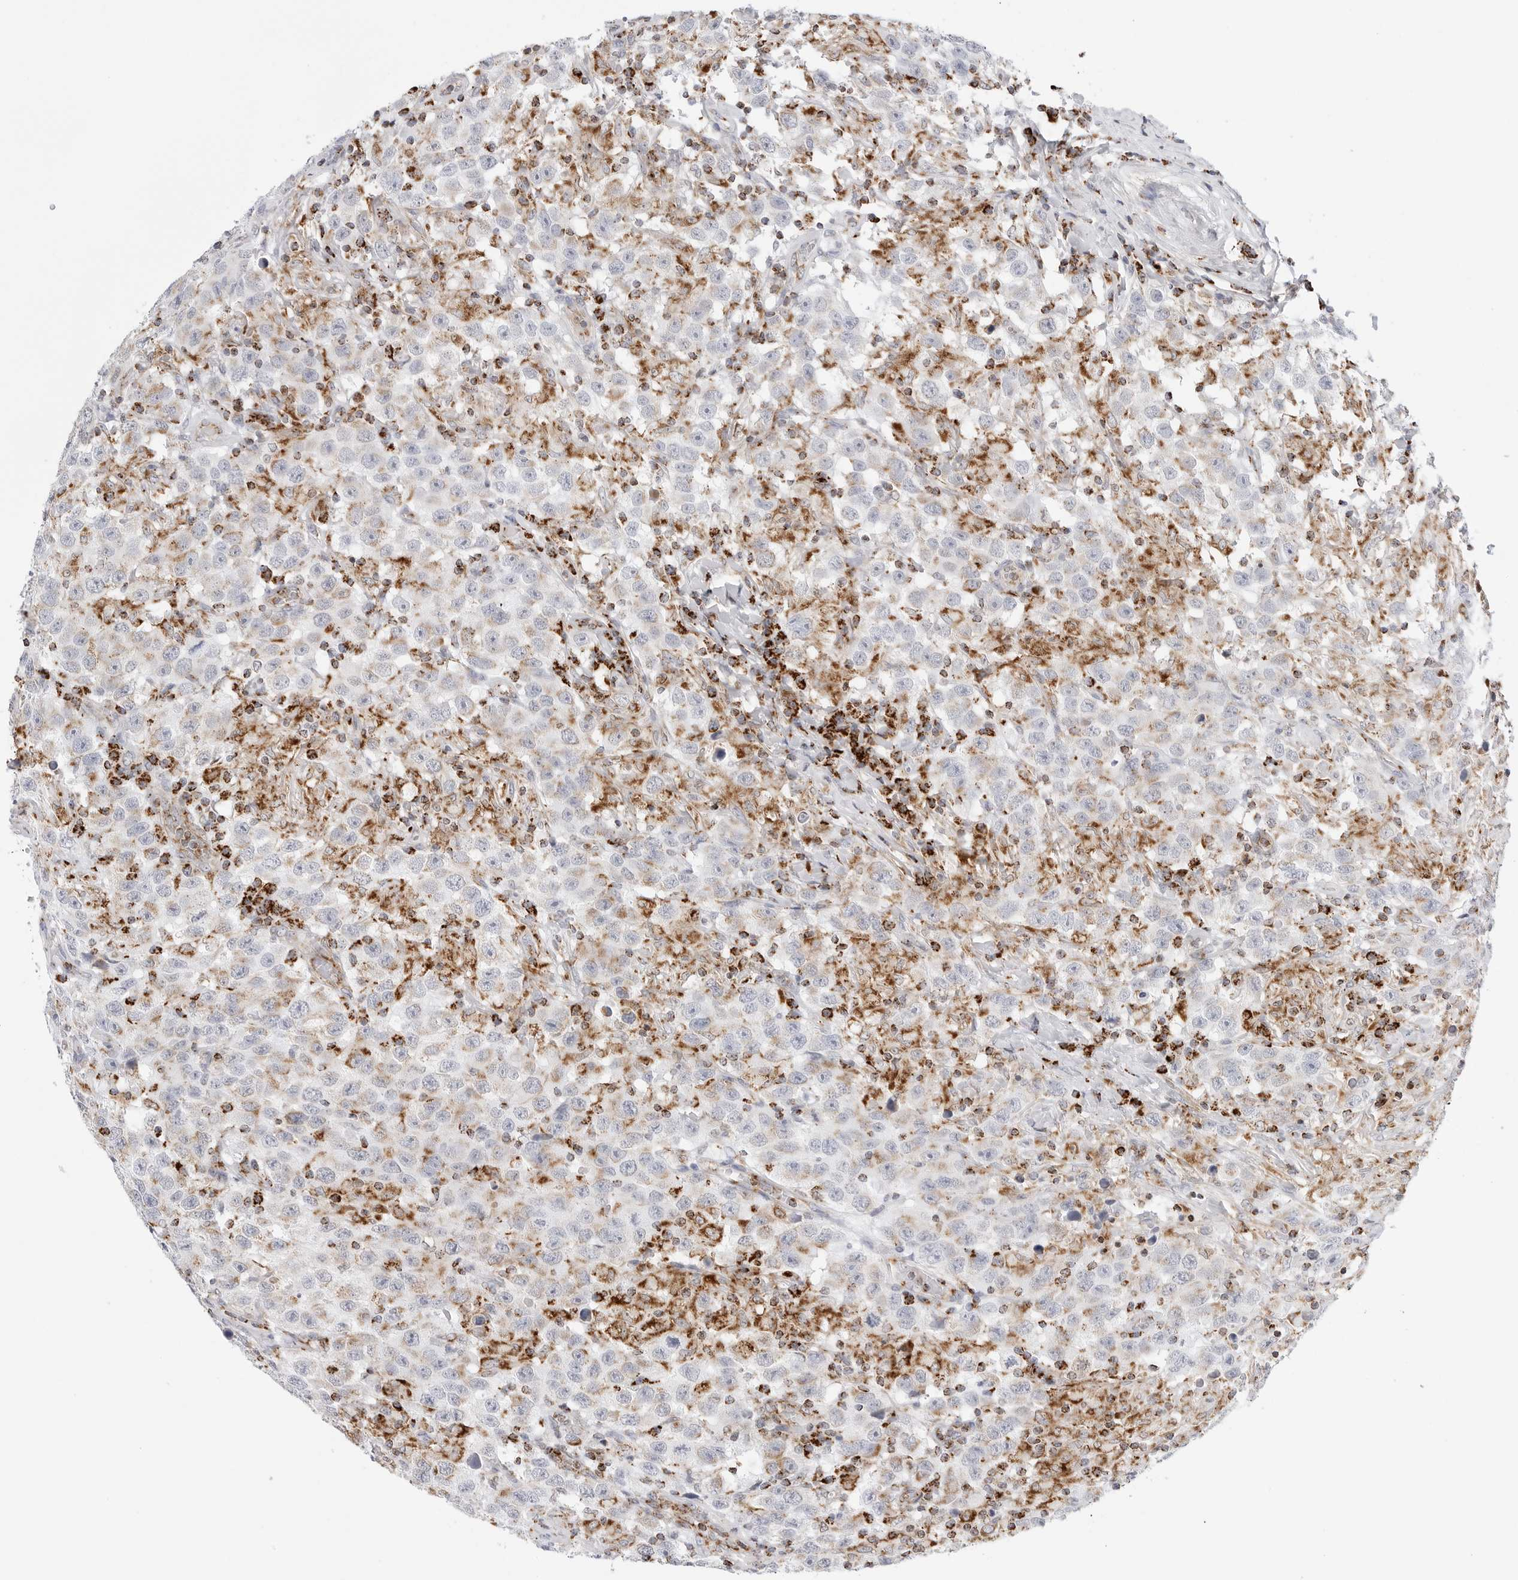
{"staining": {"intensity": "negative", "quantity": "none", "location": "none"}, "tissue": "testis cancer", "cell_type": "Tumor cells", "image_type": "cancer", "snomed": [{"axis": "morphology", "description": "Seminoma, NOS"}, {"axis": "topography", "description": "Testis"}], "caption": "Immunohistochemistry (IHC) micrograph of testis cancer (seminoma) stained for a protein (brown), which demonstrates no positivity in tumor cells.", "gene": "ATP5IF1", "patient": {"sex": "male", "age": 41}}